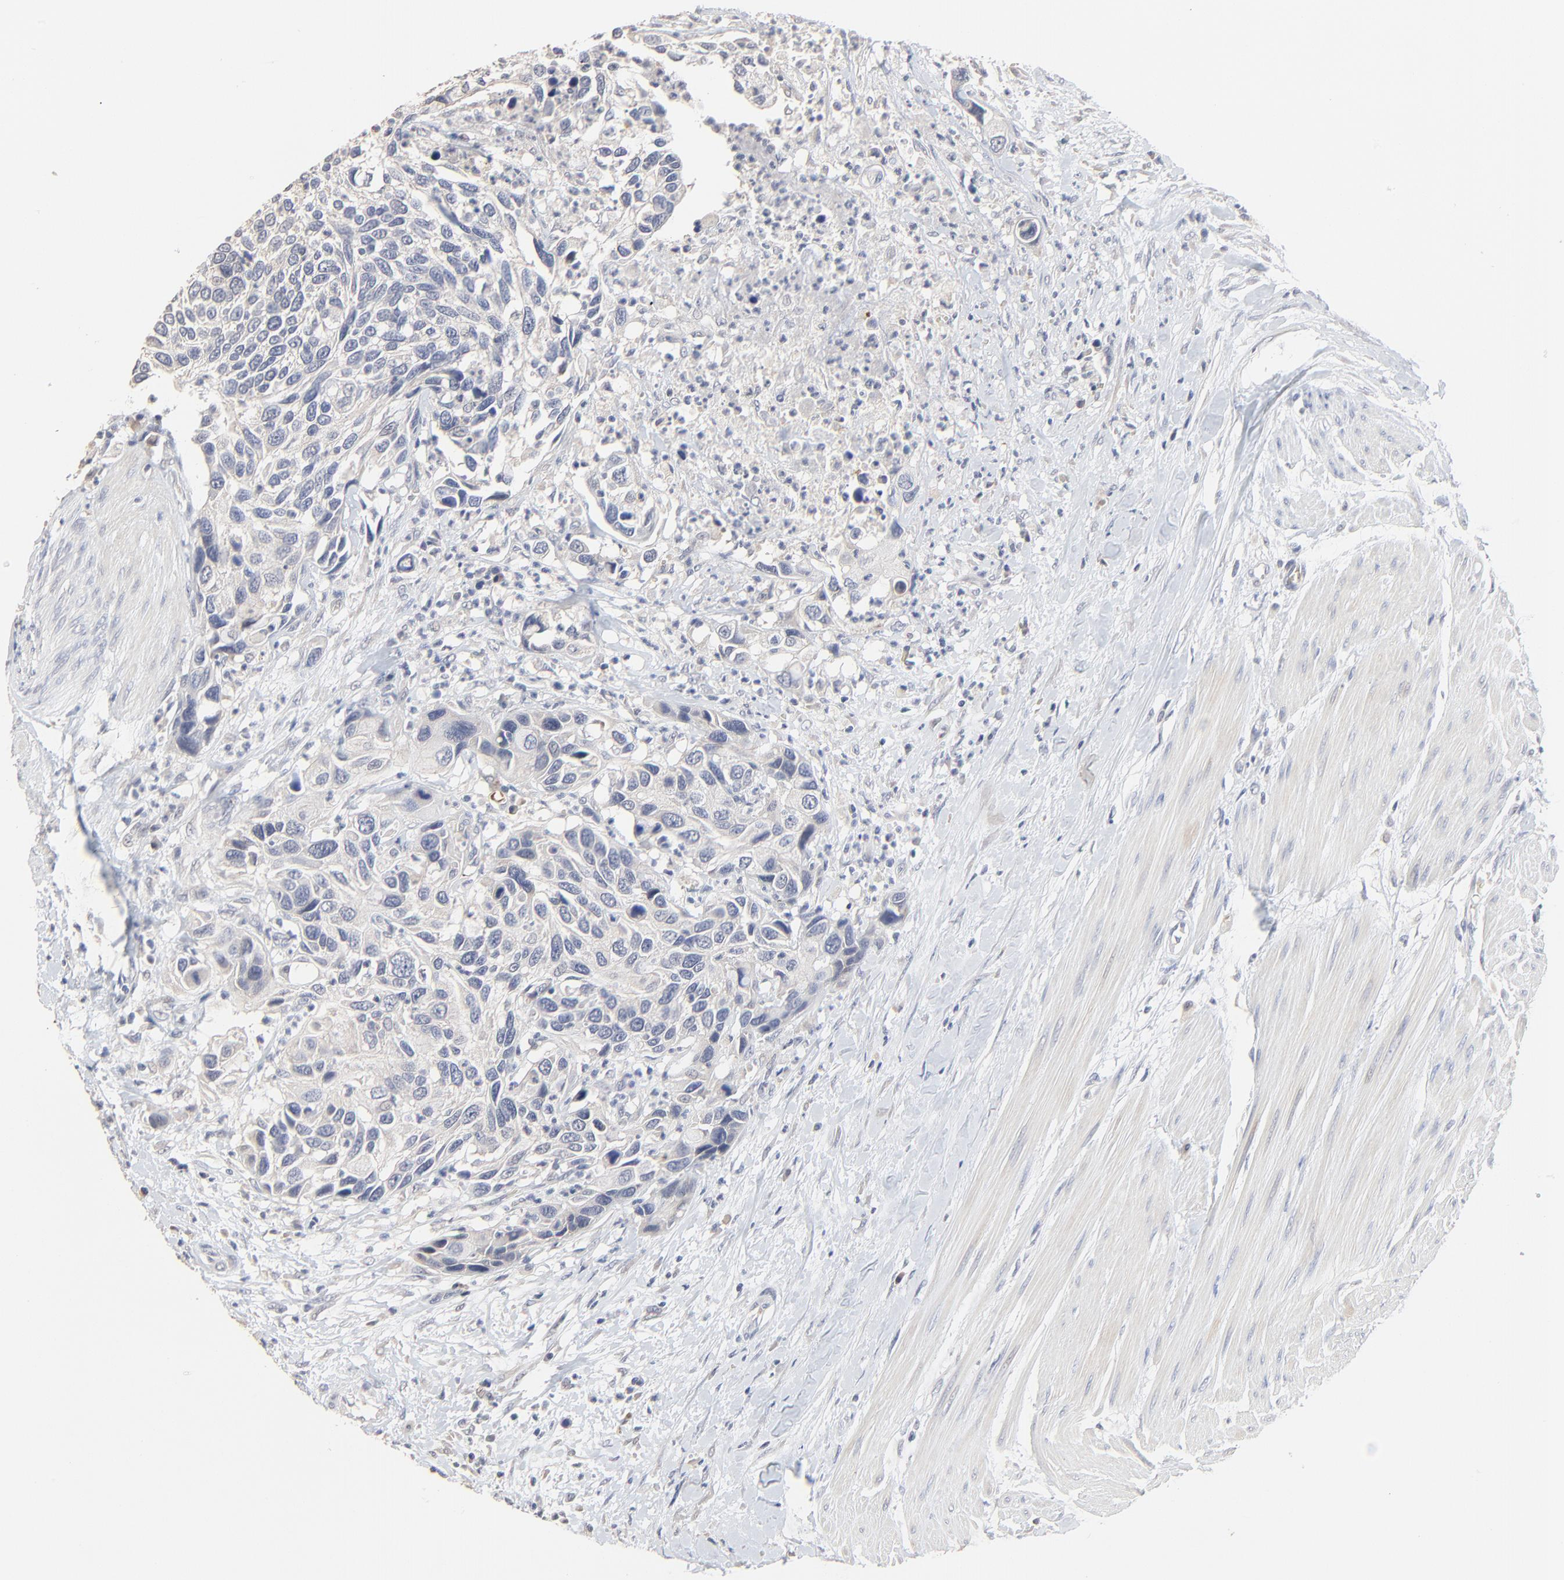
{"staining": {"intensity": "negative", "quantity": "none", "location": "none"}, "tissue": "urothelial cancer", "cell_type": "Tumor cells", "image_type": "cancer", "snomed": [{"axis": "morphology", "description": "Urothelial carcinoma, High grade"}, {"axis": "topography", "description": "Urinary bladder"}], "caption": "Immunohistochemical staining of human urothelial carcinoma (high-grade) exhibits no significant expression in tumor cells.", "gene": "FANCB", "patient": {"sex": "male", "age": 66}}